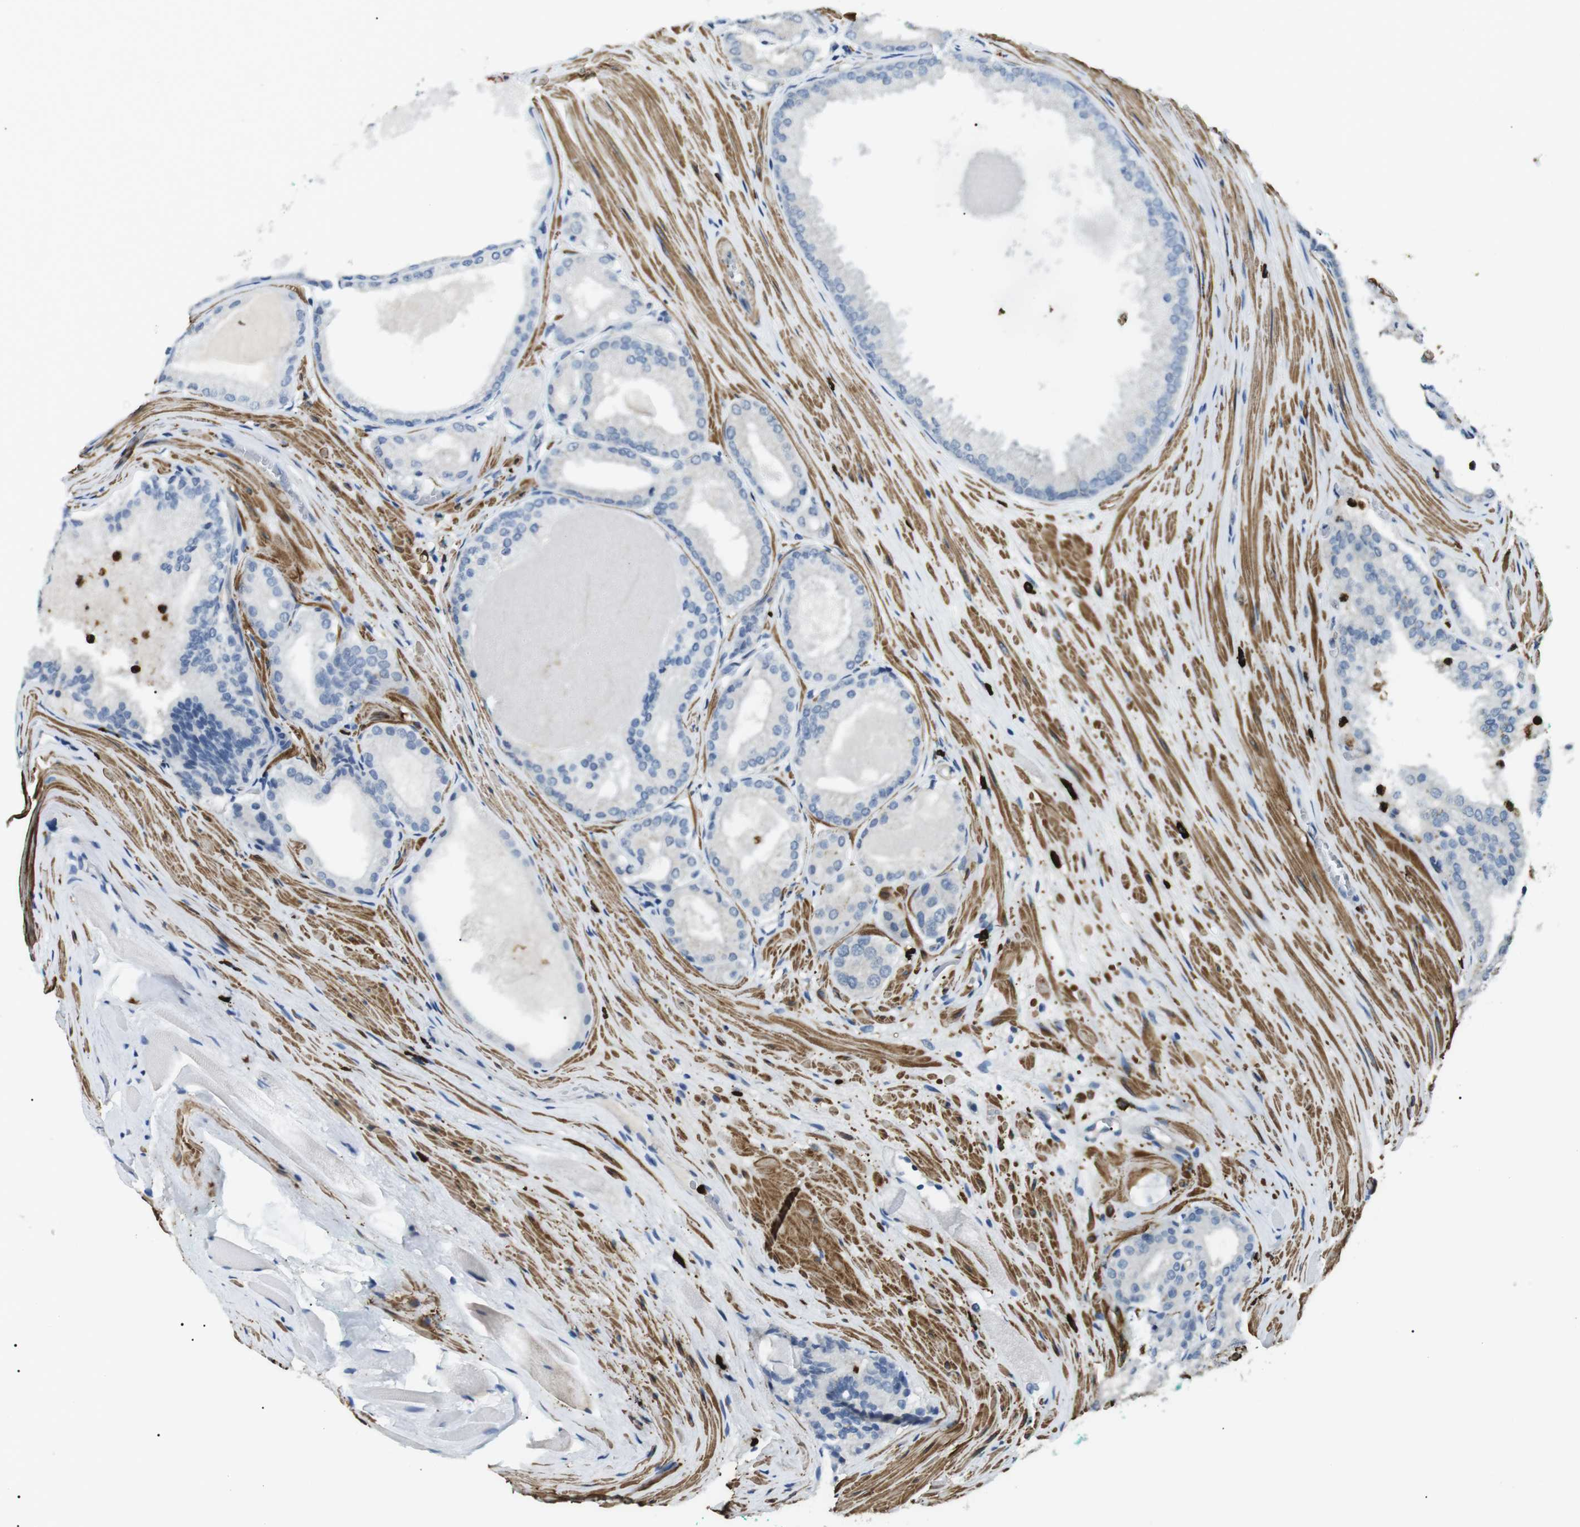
{"staining": {"intensity": "negative", "quantity": "none", "location": "none"}, "tissue": "prostate cancer", "cell_type": "Tumor cells", "image_type": "cancer", "snomed": [{"axis": "morphology", "description": "Adenocarcinoma, High grade"}, {"axis": "topography", "description": "Prostate"}], "caption": "Immunohistochemistry micrograph of prostate cancer (high-grade adenocarcinoma) stained for a protein (brown), which exhibits no expression in tumor cells.", "gene": "GZMM", "patient": {"sex": "male", "age": 59}}